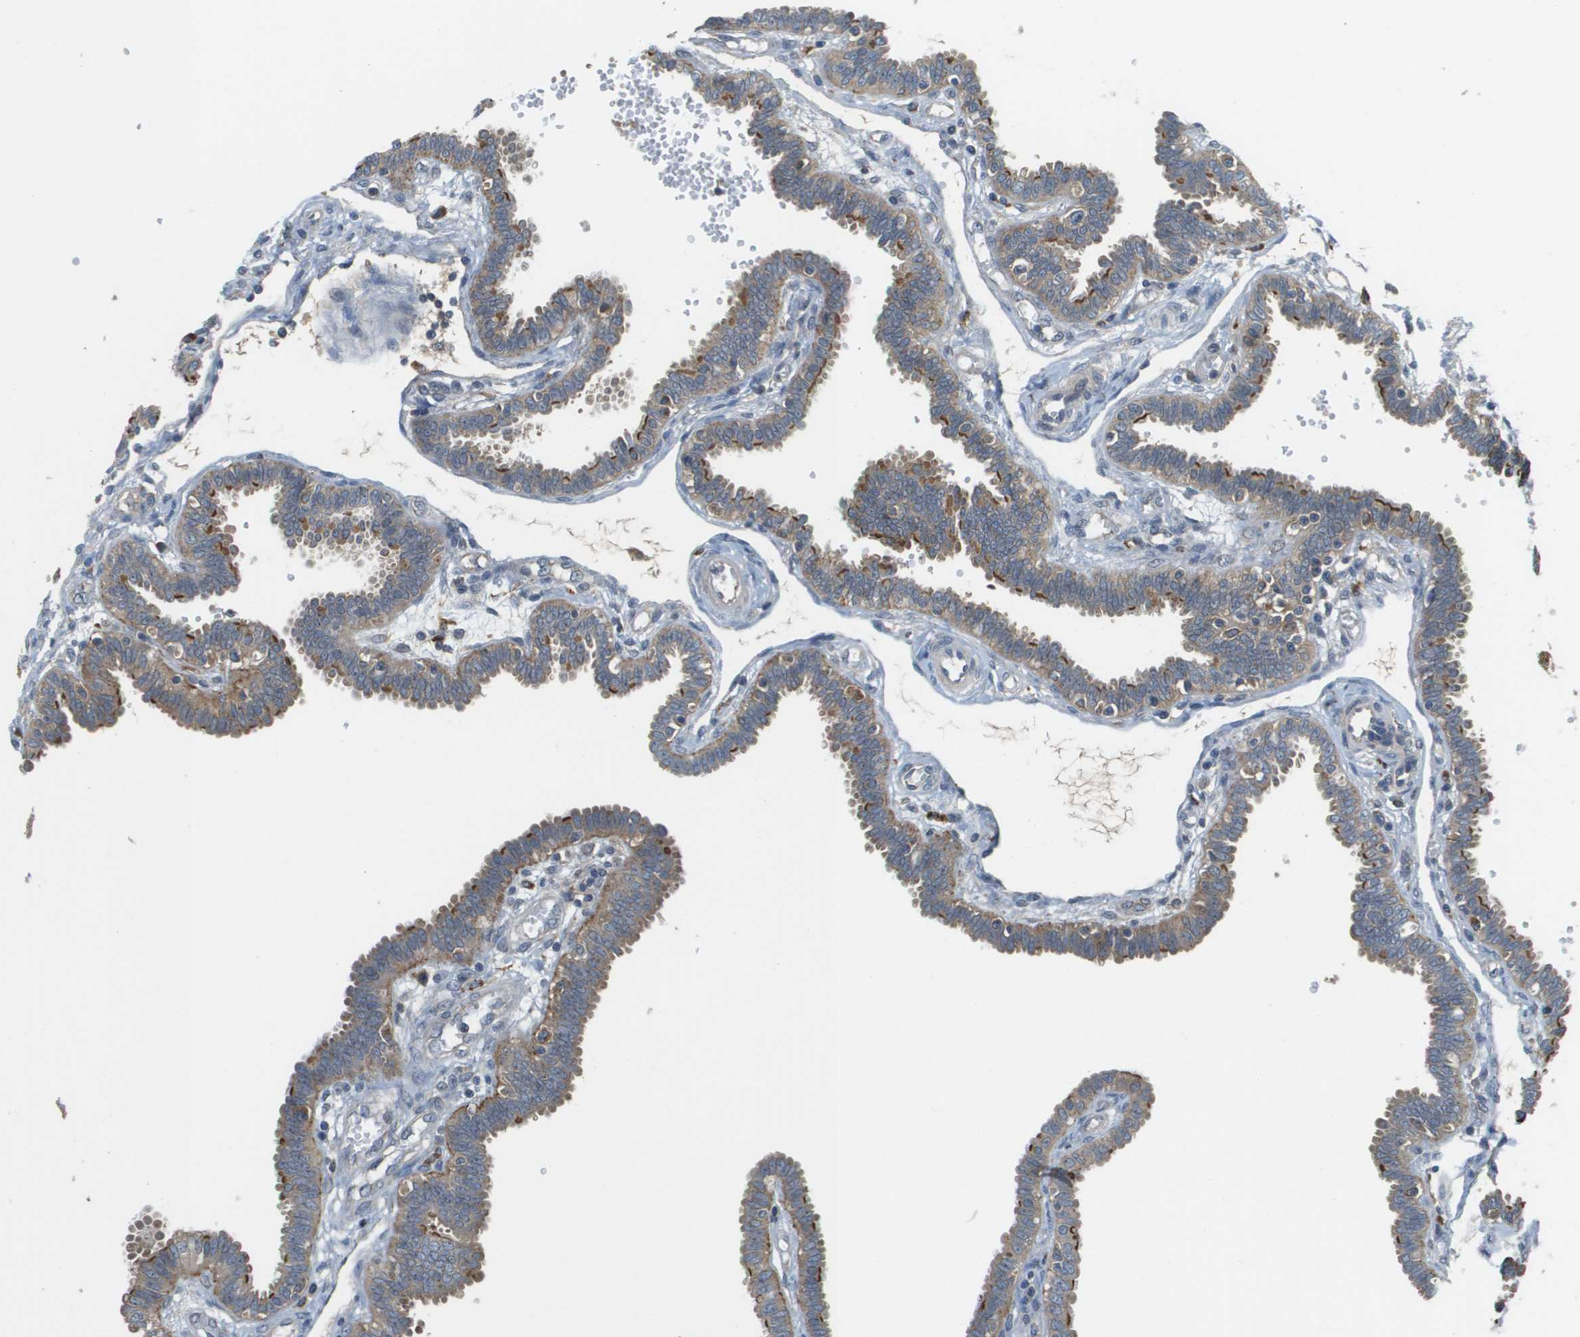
{"staining": {"intensity": "strong", "quantity": "<25%", "location": "cytoplasmic/membranous"}, "tissue": "fallopian tube", "cell_type": "Glandular cells", "image_type": "normal", "snomed": [{"axis": "morphology", "description": "Normal tissue, NOS"}, {"axis": "topography", "description": "Fallopian tube"}], "caption": "Strong cytoplasmic/membranous positivity is appreciated in about <25% of glandular cells in unremarkable fallopian tube. The protein of interest is shown in brown color, while the nuclei are stained blue.", "gene": "SLC25A20", "patient": {"sex": "female", "age": 32}}